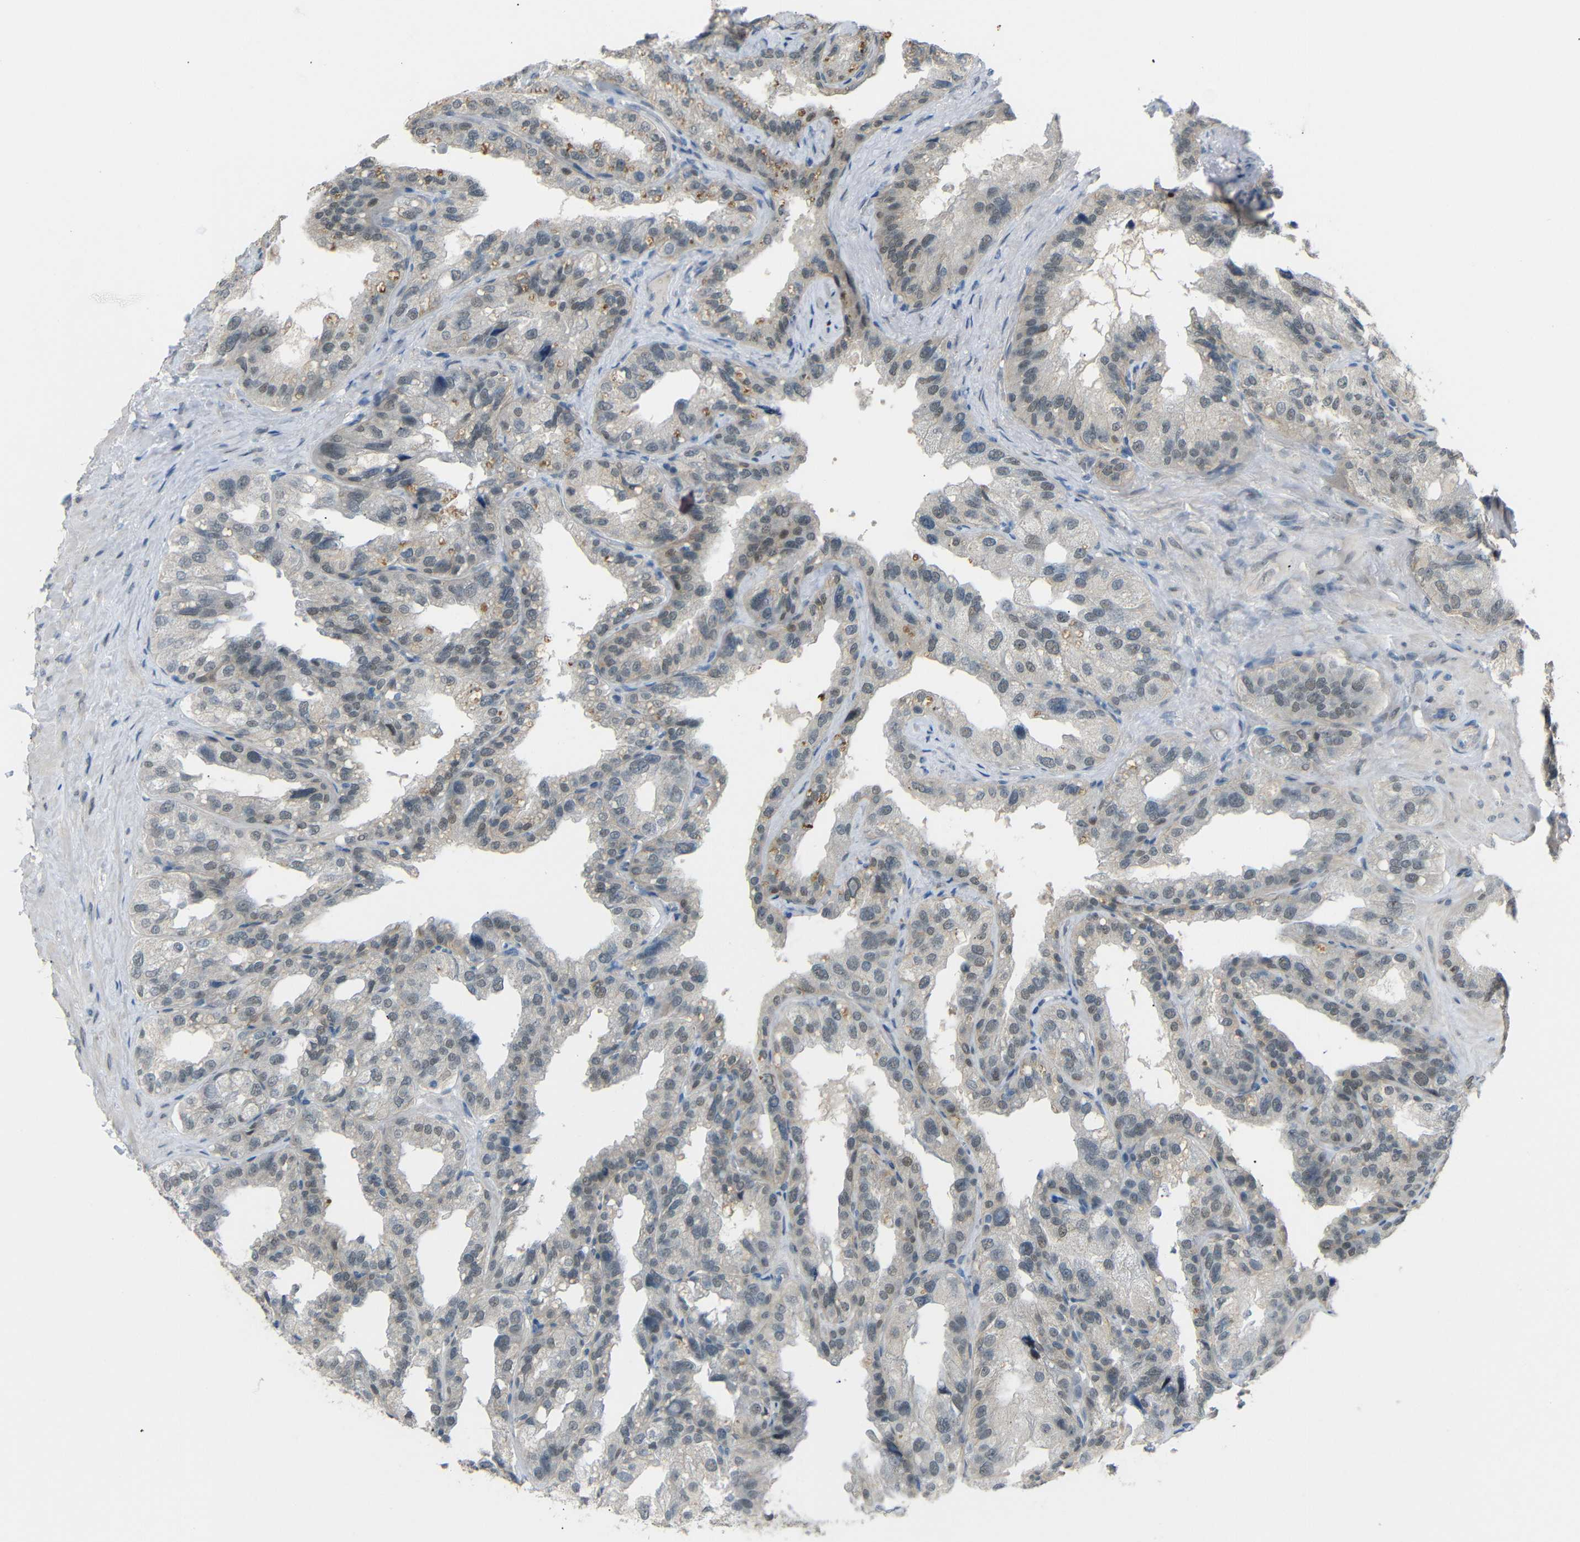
{"staining": {"intensity": "moderate", "quantity": "<25%", "location": "cytoplasmic/membranous,nuclear"}, "tissue": "seminal vesicle", "cell_type": "Glandular cells", "image_type": "normal", "snomed": [{"axis": "morphology", "description": "Normal tissue, NOS"}, {"axis": "topography", "description": "Seminal veicle"}], "caption": "A low amount of moderate cytoplasmic/membranous,nuclear expression is seen in approximately <25% of glandular cells in normal seminal vesicle. (Brightfield microscopy of DAB IHC at high magnification).", "gene": "GPR158", "patient": {"sex": "male", "age": 68}}